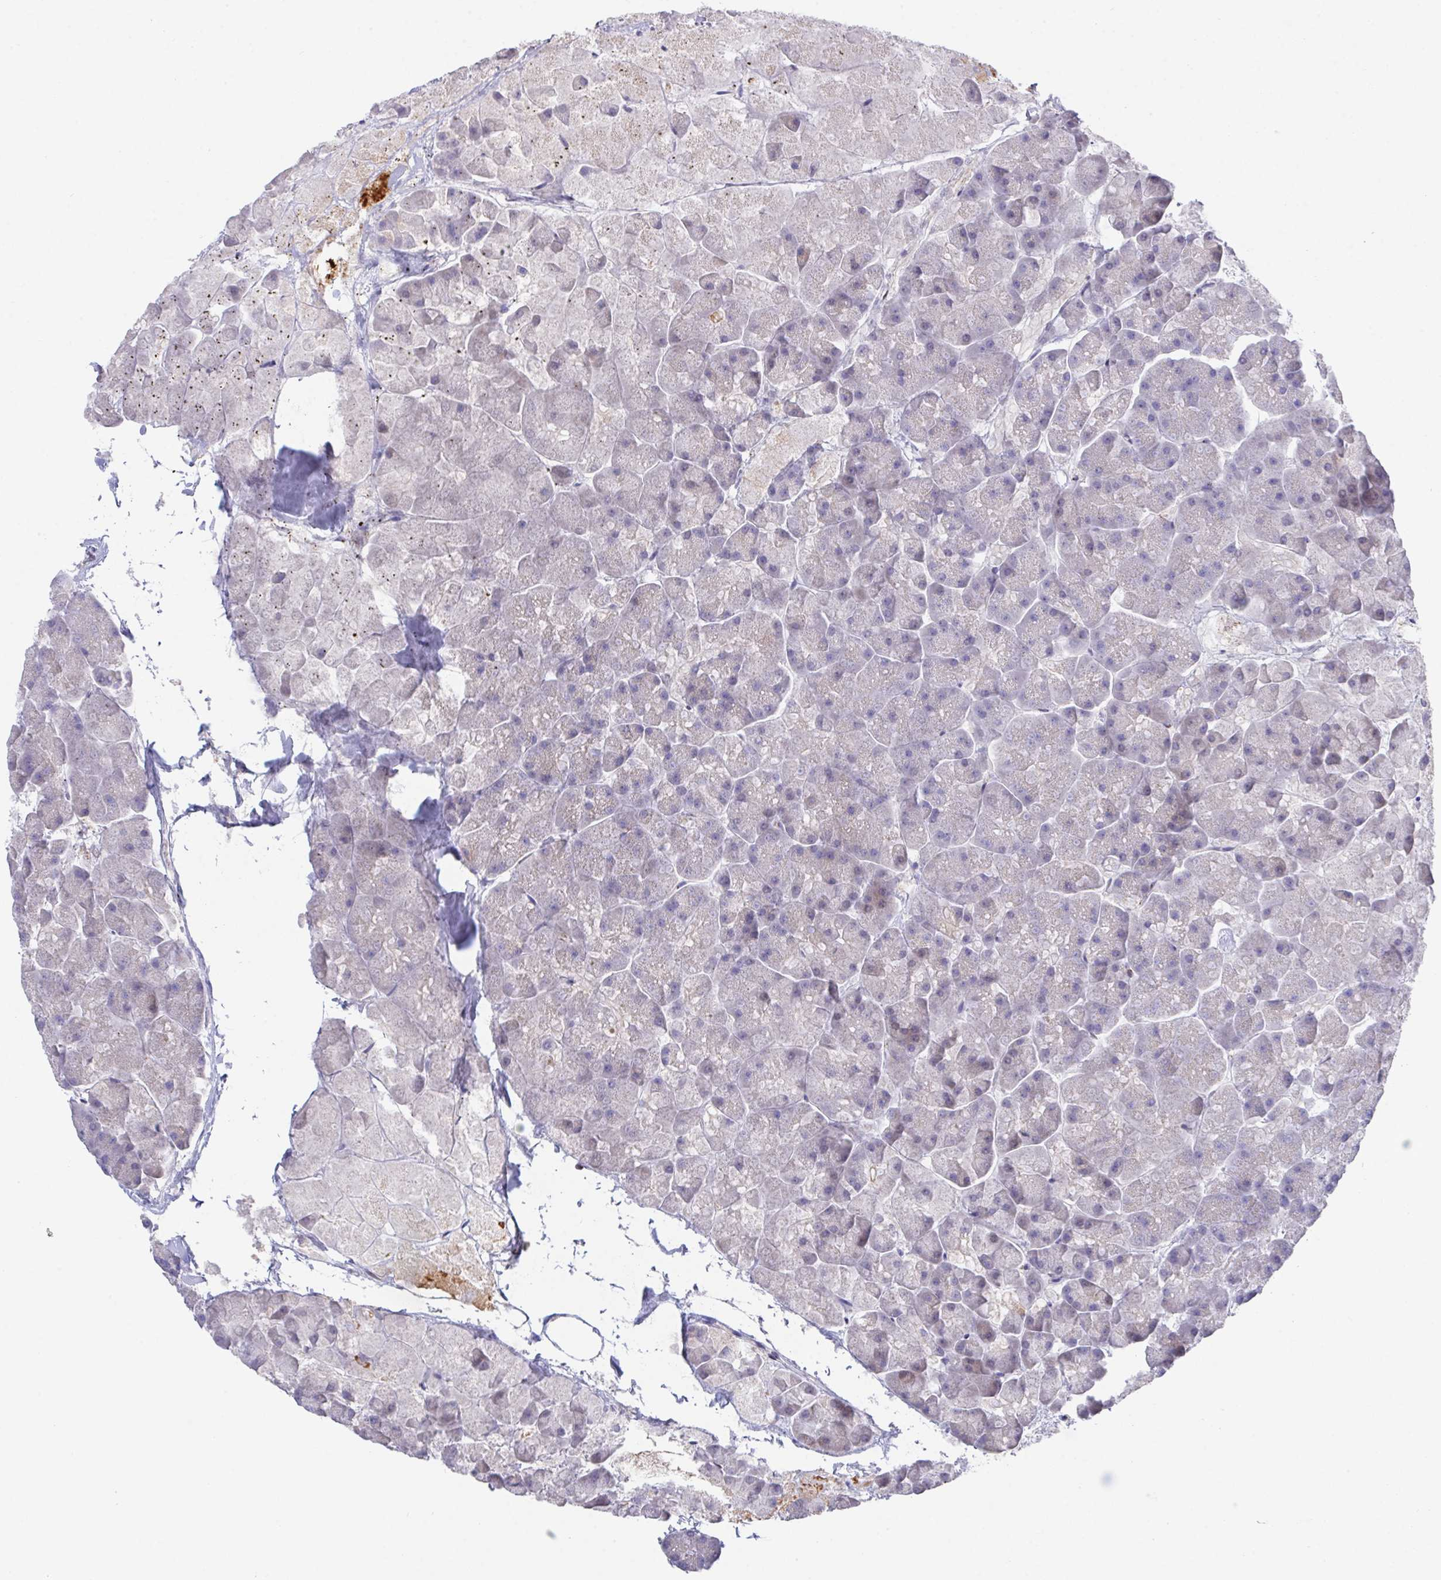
{"staining": {"intensity": "negative", "quantity": "none", "location": "none"}, "tissue": "pancreas", "cell_type": "Exocrine glandular cells", "image_type": "normal", "snomed": [{"axis": "morphology", "description": "Normal tissue, NOS"}, {"axis": "topography", "description": "Pancreas"}, {"axis": "topography", "description": "Peripheral nerve tissue"}], "caption": "IHC histopathology image of unremarkable pancreas: human pancreas stained with DAB (3,3'-diaminobenzidine) demonstrates no significant protein staining in exocrine glandular cells.", "gene": "PRG3", "patient": {"sex": "male", "age": 54}}